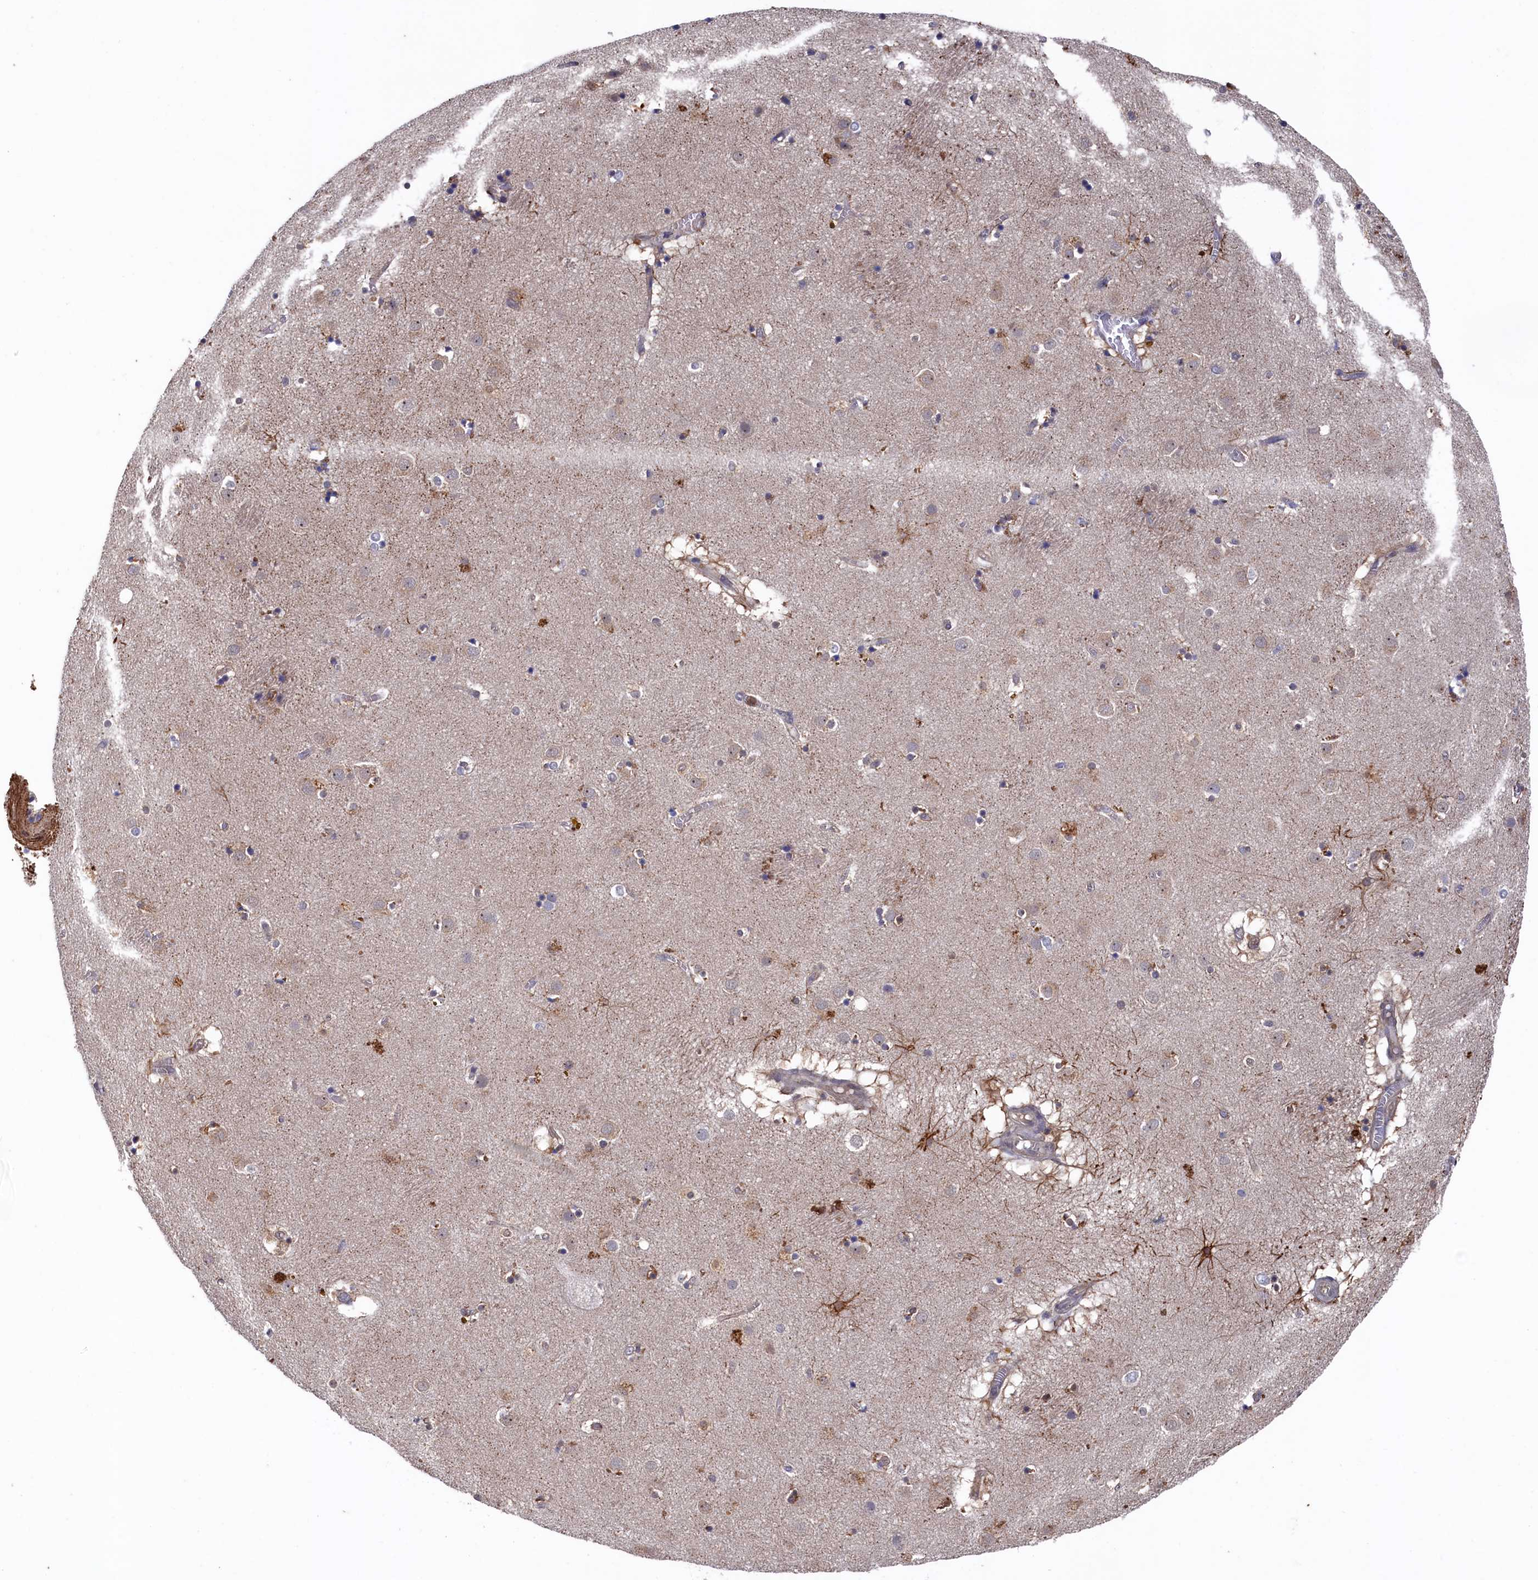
{"staining": {"intensity": "weak", "quantity": "<25%", "location": "cytoplasmic/membranous"}, "tissue": "caudate", "cell_type": "Glial cells", "image_type": "normal", "snomed": [{"axis": "morphology", "description": "Normal tissue, NOS"}, {"axis": "topography", "description": "Lateral ventricle wall"}], "caption": "This is an immunohistochemistry (IHC) photomicrograph of benign human caudate. There is no expression in glial cells.", "gene": "RNH1", "patient": {"sex": "male", "age": 70}}